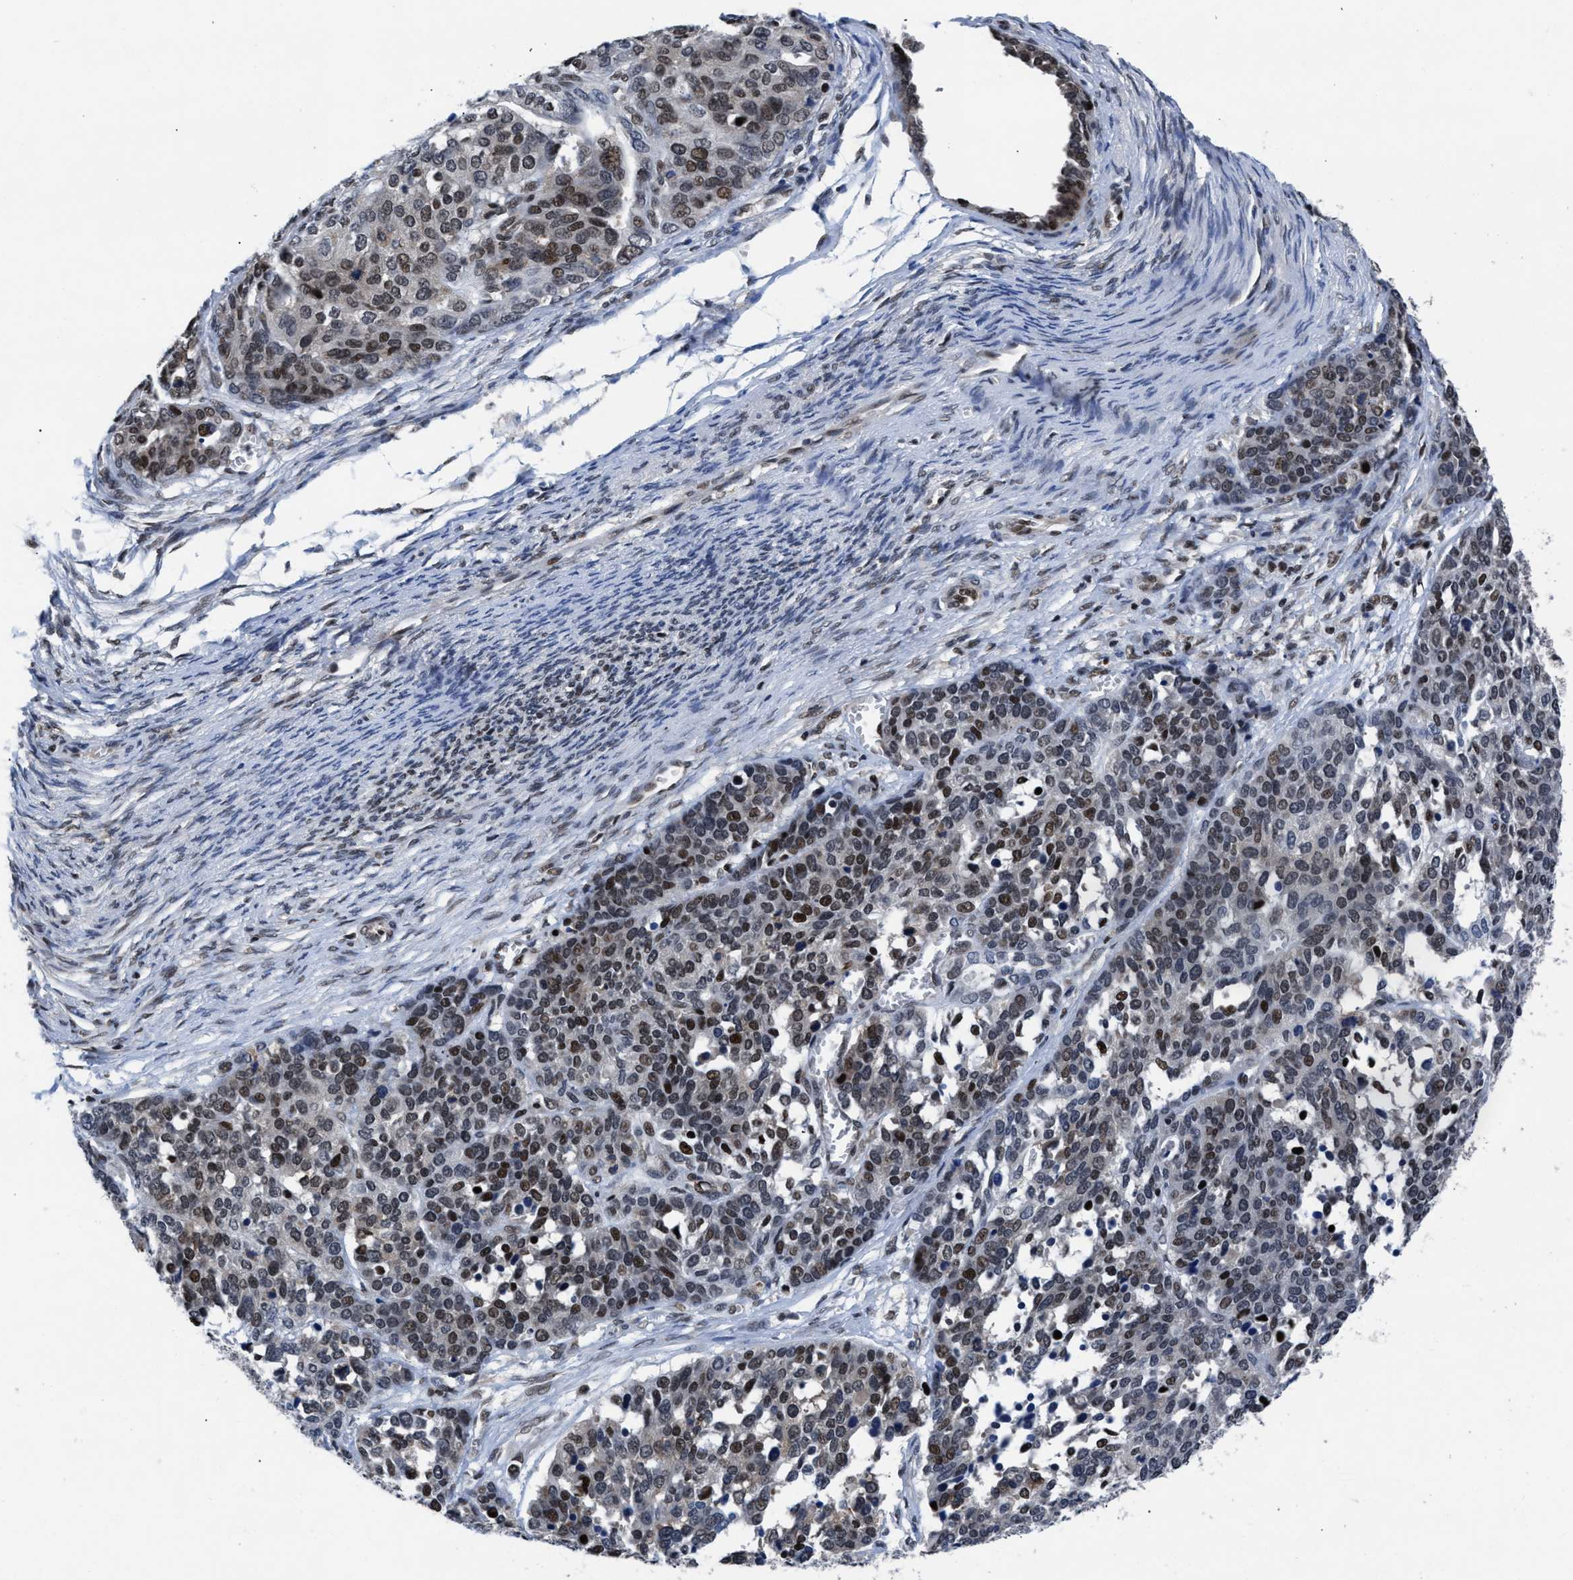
{"staining": {"intensity": "moderate", "quantity": ">75%", "location": "nuclear"}, "tissue": "ovarian cancer", "cell_type": "Tumor cells", "image_type": "cancer", "snomed": [{"axis": "morphology", "description": "Cystadenocarcinoma, serous, NOS"}, {"axis": "topography", "description": "Ovary"}], "caption": "This image demonstrates IHC staining of human ovarian cancer, with medium moderate nuclear positivity in about >75% of tumor cells.", "gene": "WDR81", "patient": {"sex": "female", "age": 44}}